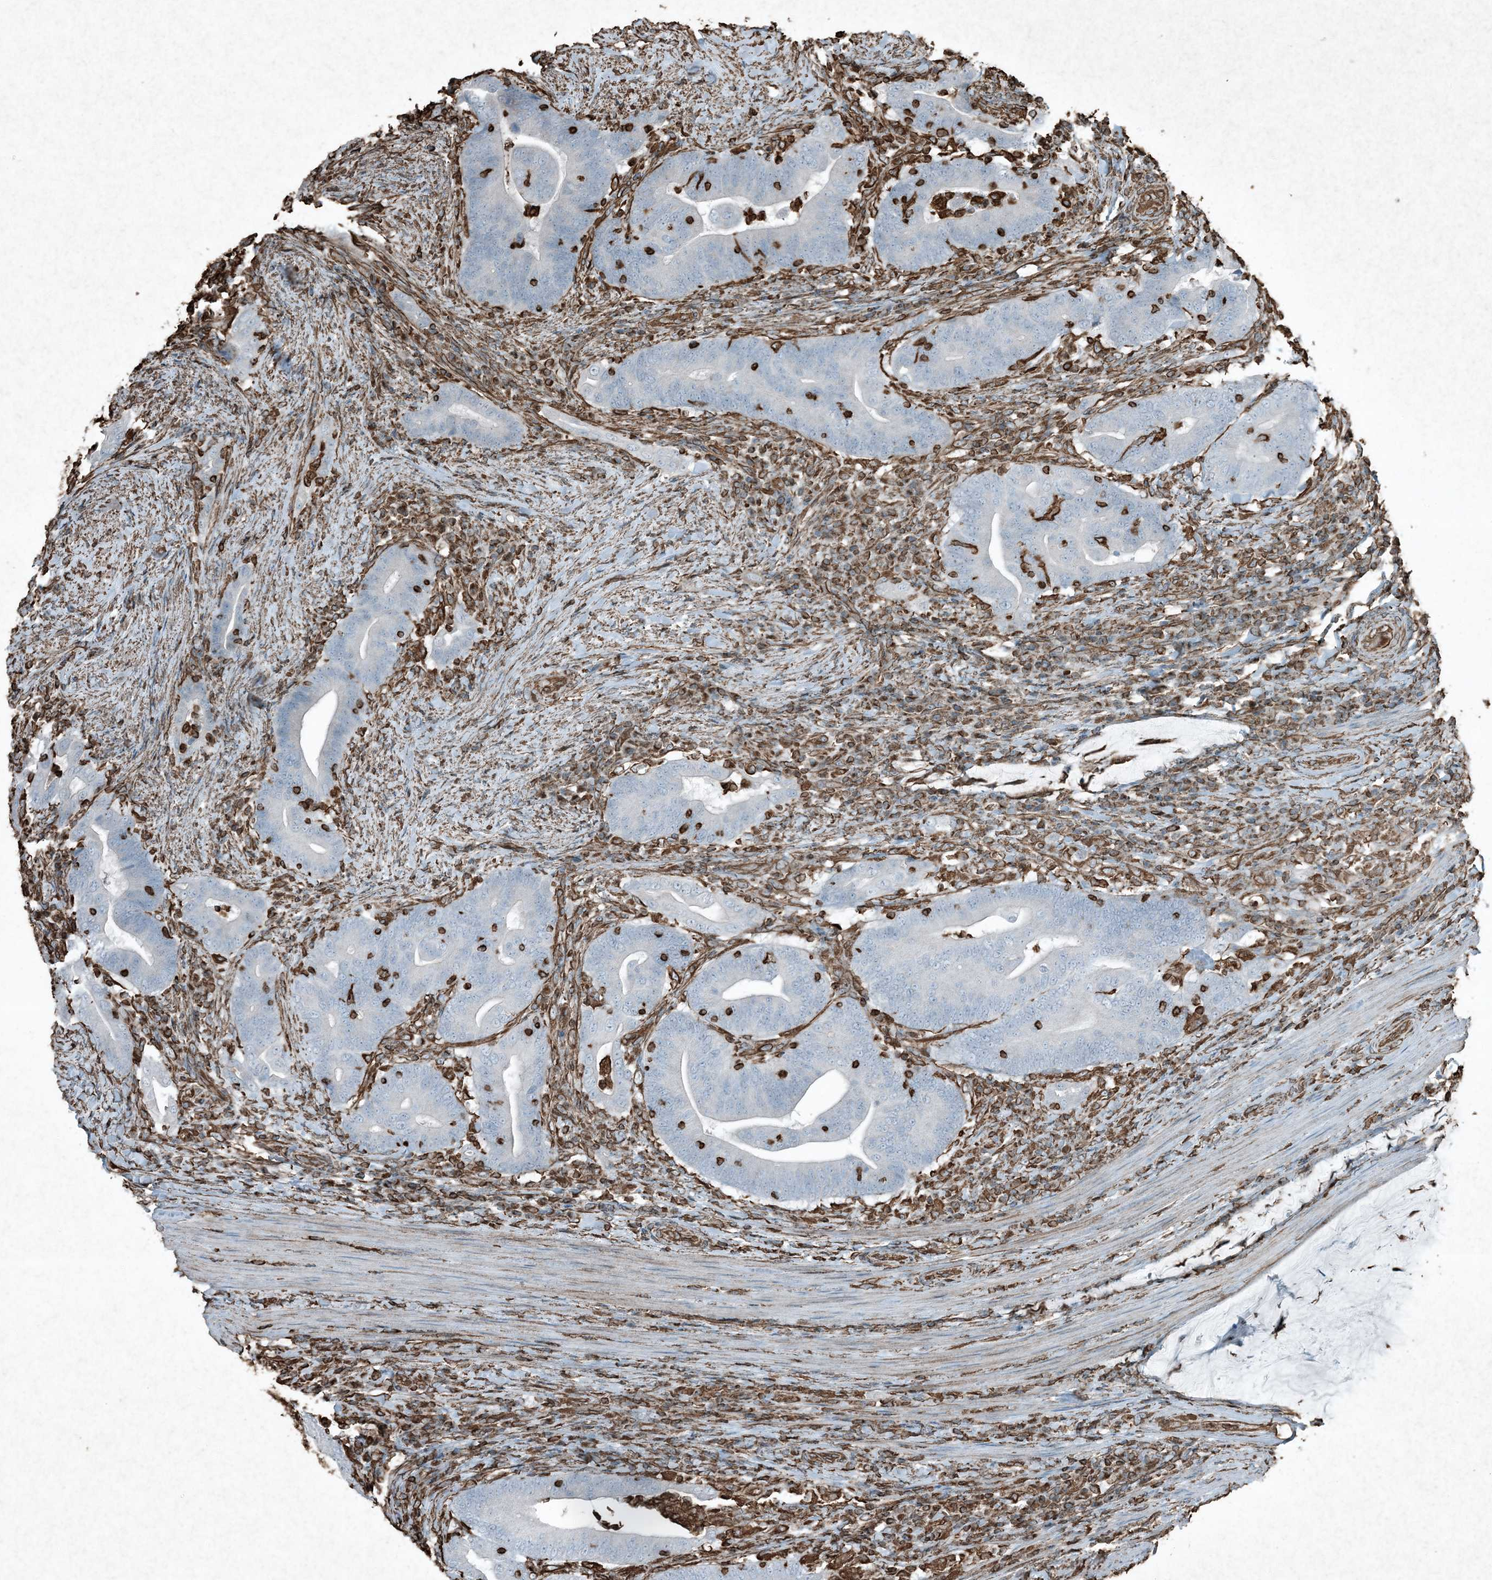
{"staining": {"intensity": "negative", "quantity": "none", "location": "none"}, "tissue": "colorectal cancer", "cell_type": "Tumor cells", "image_type": "cancer", "snomed": [{"axis": "morphology", "description": "Normal tissue, NOS"}, {"axis": "morphology", "description": "Adenocarcinoma, NOS"}, {"axis": "topography", "description": "Colon"}], "caption": "This is an immunohistochemistry image of colorectal cancer (adenocarcinoma). There is no expression in tumor cells.", "gene": "RYK", "patient": {"sex": "female", "age": 66}}